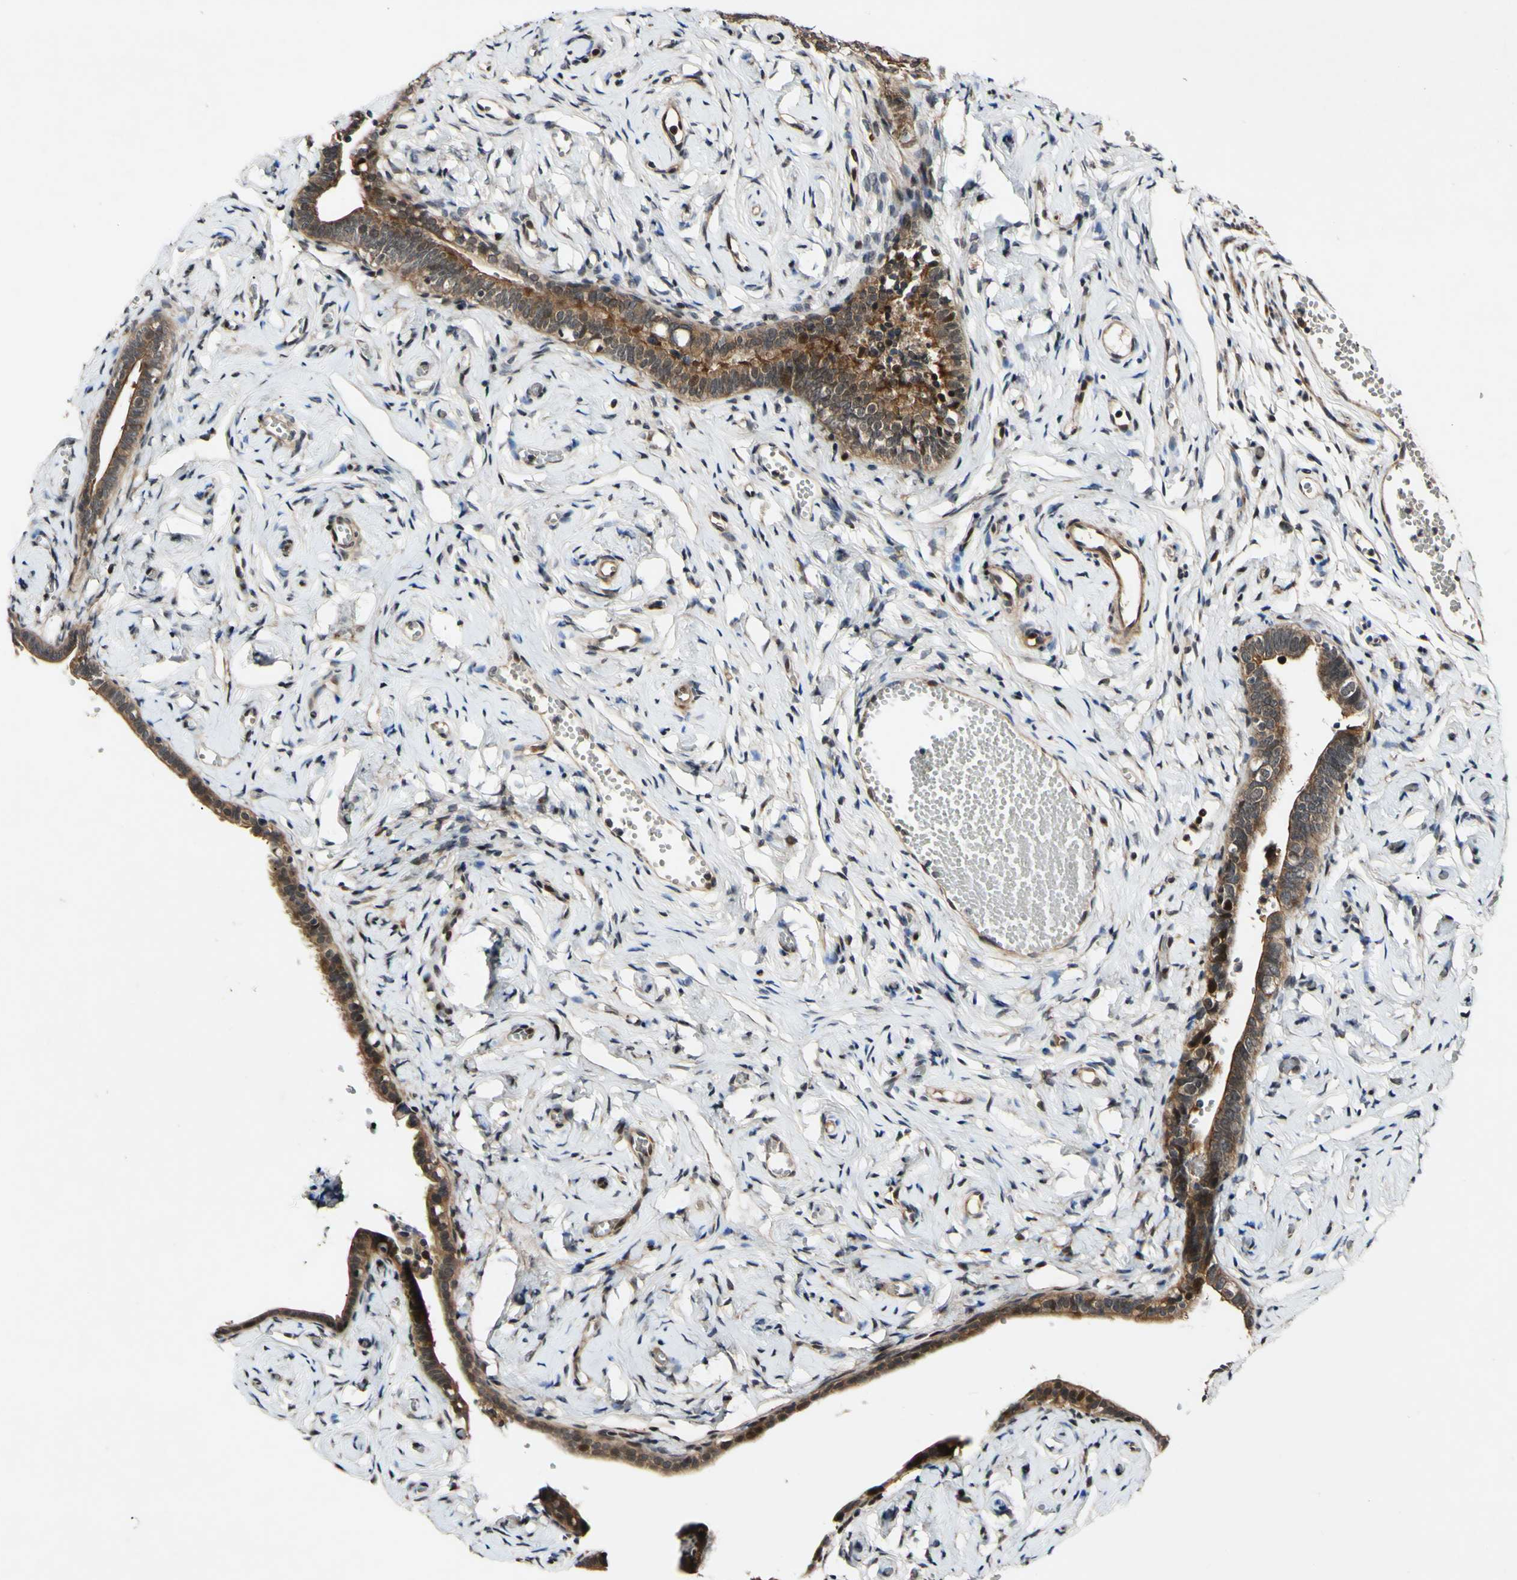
{"staining": {"intensity": "moderate", "quantity": ">75%", "location": "cytoplasmic/membranous"}, "tissue": "fallopian tube", "cell_type": "Glandular cells", "image_type": "normal", "snomed": [{"axis": "morphology", "description": "Normal tissue, NOS"}, {"axis": "topography", "description": "Fallopian tube"}], "caption": "IHC of normal human fallopian tube exhibits medium levels of moderate cytoplasmic/membranous staining in approximately >75% of glandular cells. The staining was performed using DAB (3,3'-diaminobenzidine) to visualize the protein expression in brown, while the nuclei were stained in blue with hematoxylin (Magnification: 20x).", "gene": "CSNK1E", "patient": {"sex": "female", "age": 71}}